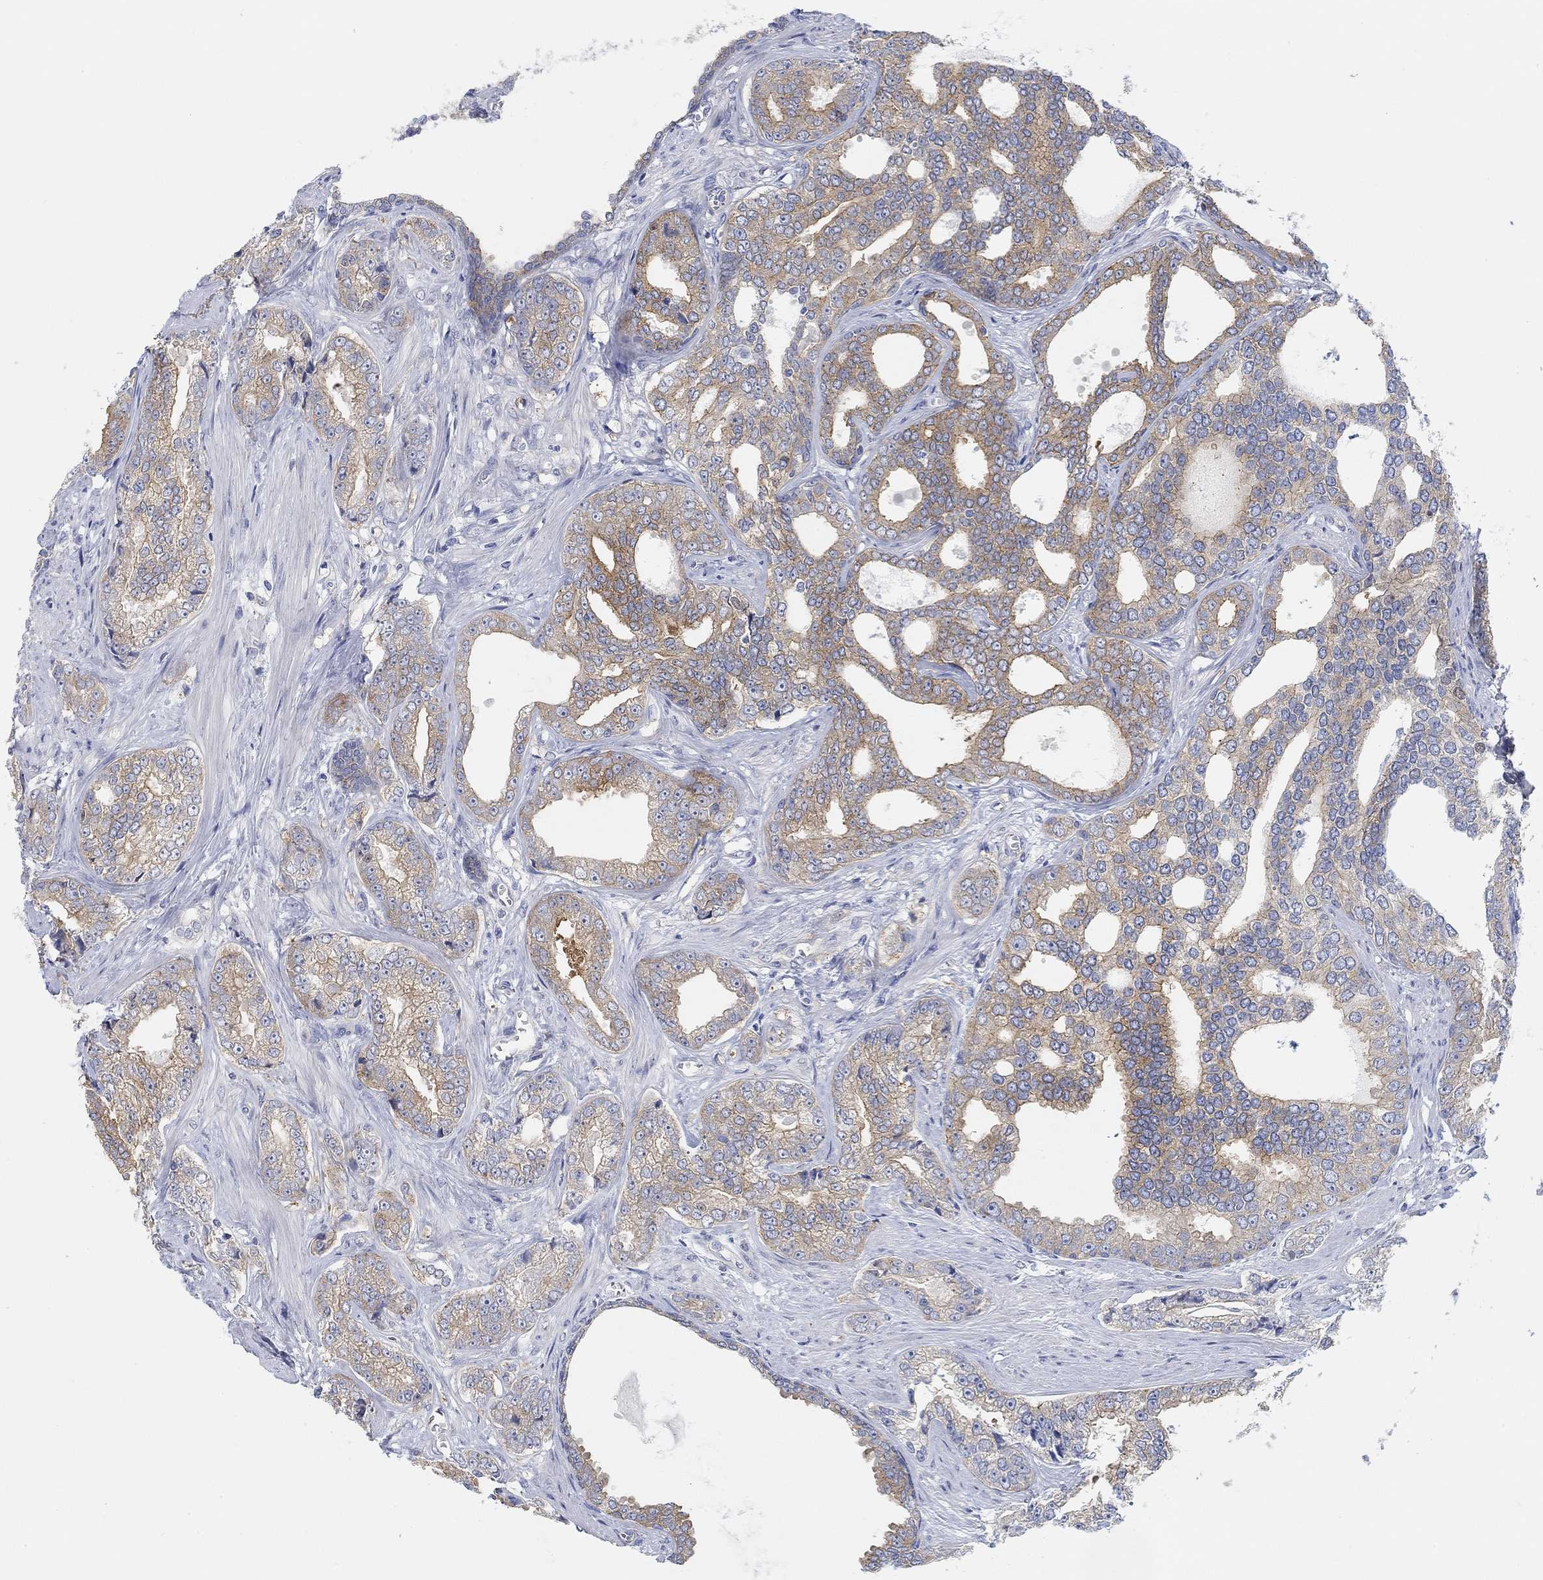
{"staining": {"intensity": "moderate", "quantity": "<25%", "location": "cytoplasmic/membranous"}, "tissue": "prostate cancer", "cell_type": "Tumor cells", "image_type": "cancer", "snomed": [{"axis": "morphology", "description": "Adenocarcinoma, NOS"}, {"axis": "topography", "description": "Prostate"}], "caption": "Protein staining by immunohistochemistry (IHC) reveals moderate cytoplasmic/membranous expression in about <25% of tumor cells in prostate cancer (adenocarcinoma). The staining is performed using DAB brown chromogen to label protein expression. The nuclei are counter-stained blue using hematoxylin.", "gene": "RGS1", "patient": {"sex": "male", "age": 67}}